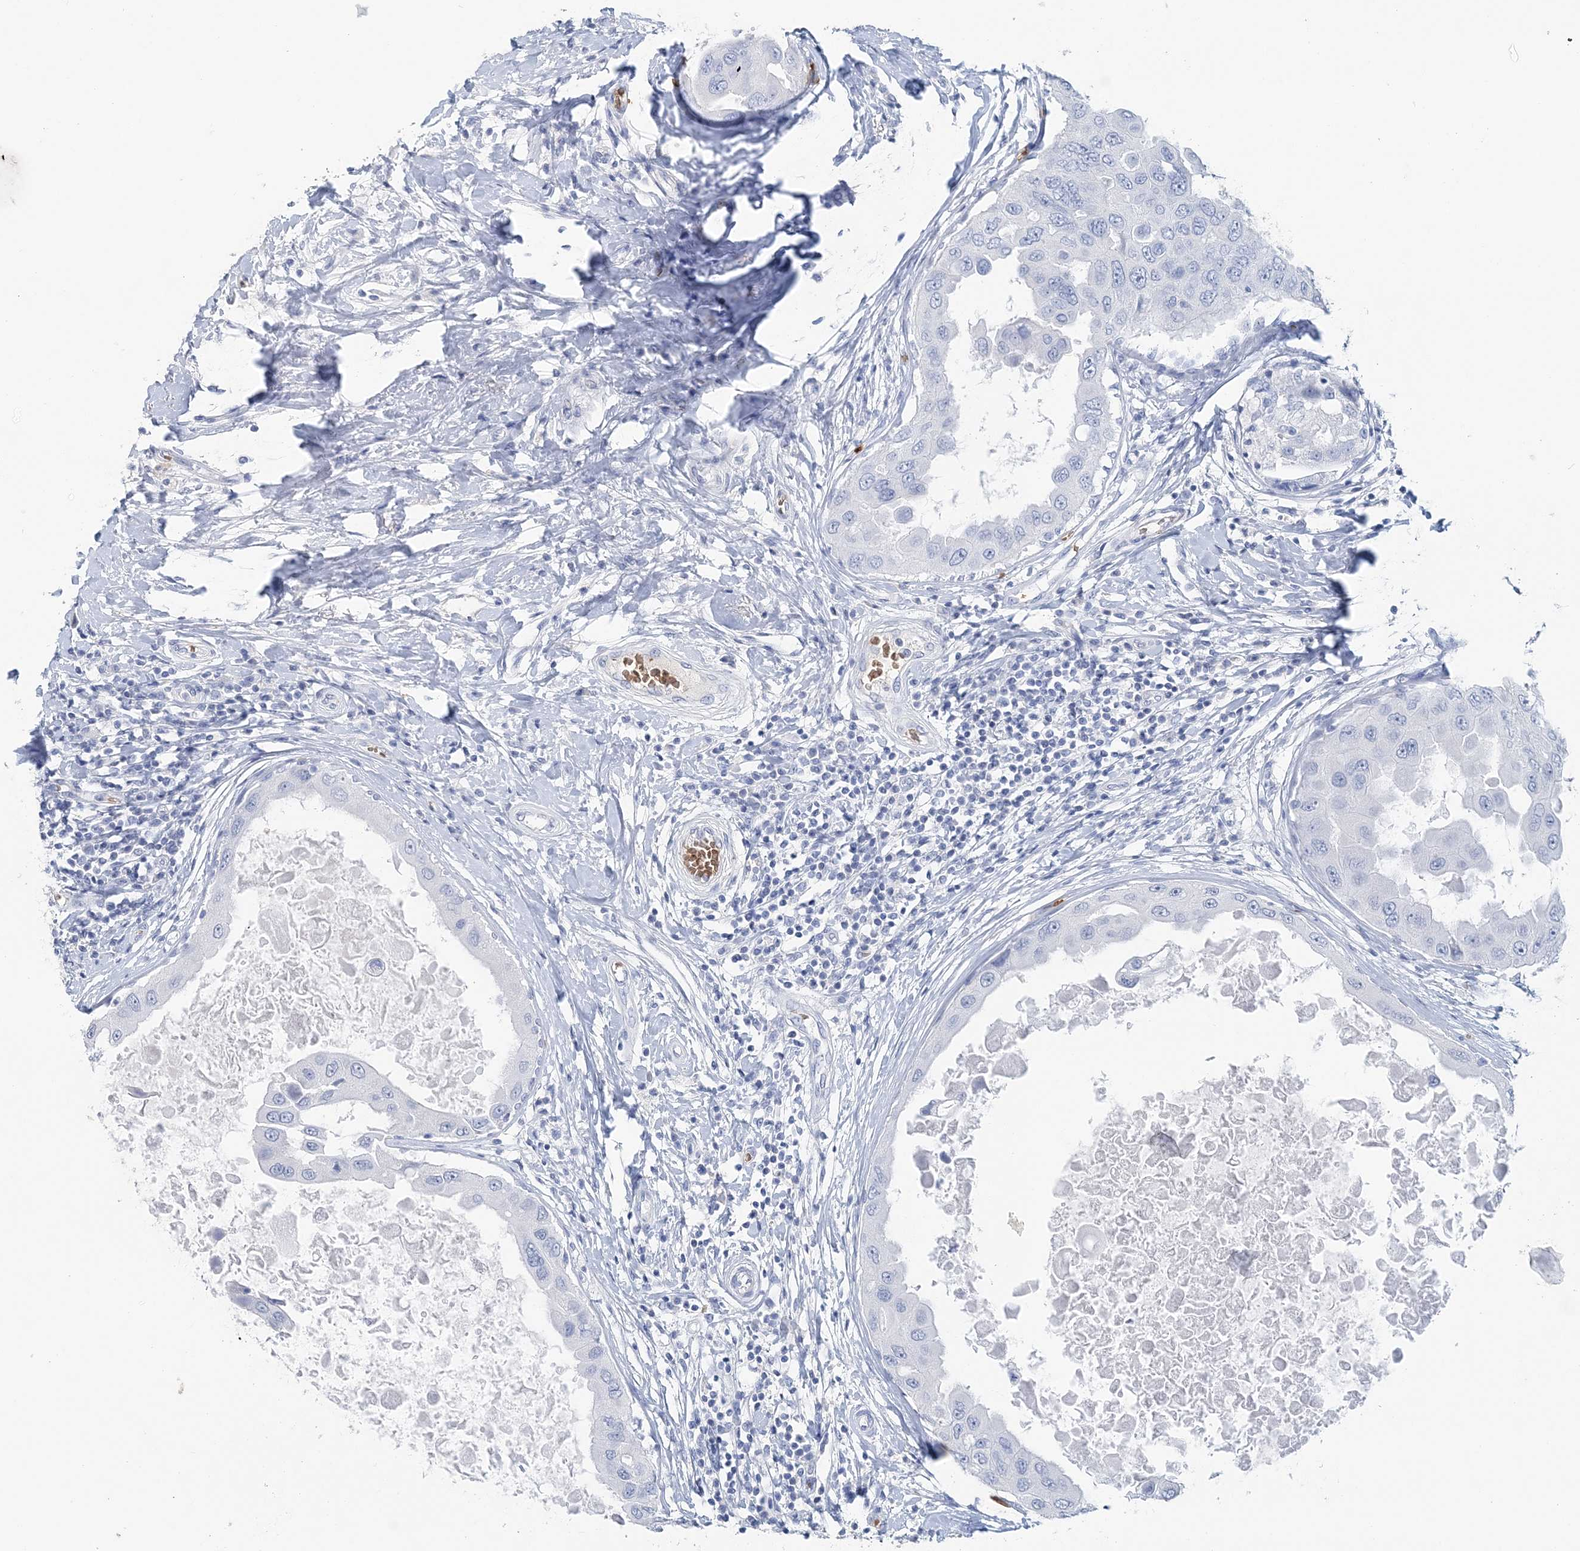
{"staining": {"intensity": "negative", "quantity": "none", "location": "none"}, "tissue": "breast cancer", "cell_type": "Tumor cells", "image_type": "cancer", "snomed": [{"axis": "morphology", "description": "Duct carcinoma"}, {"axis": "topography", "description": "Breast"}], "caption": "IHC of breast infiltrating ductal carcinoma reveals no positivity in tumor cells.", "gene": "HBD", "patient": {"sex": "female", "age": 27}}